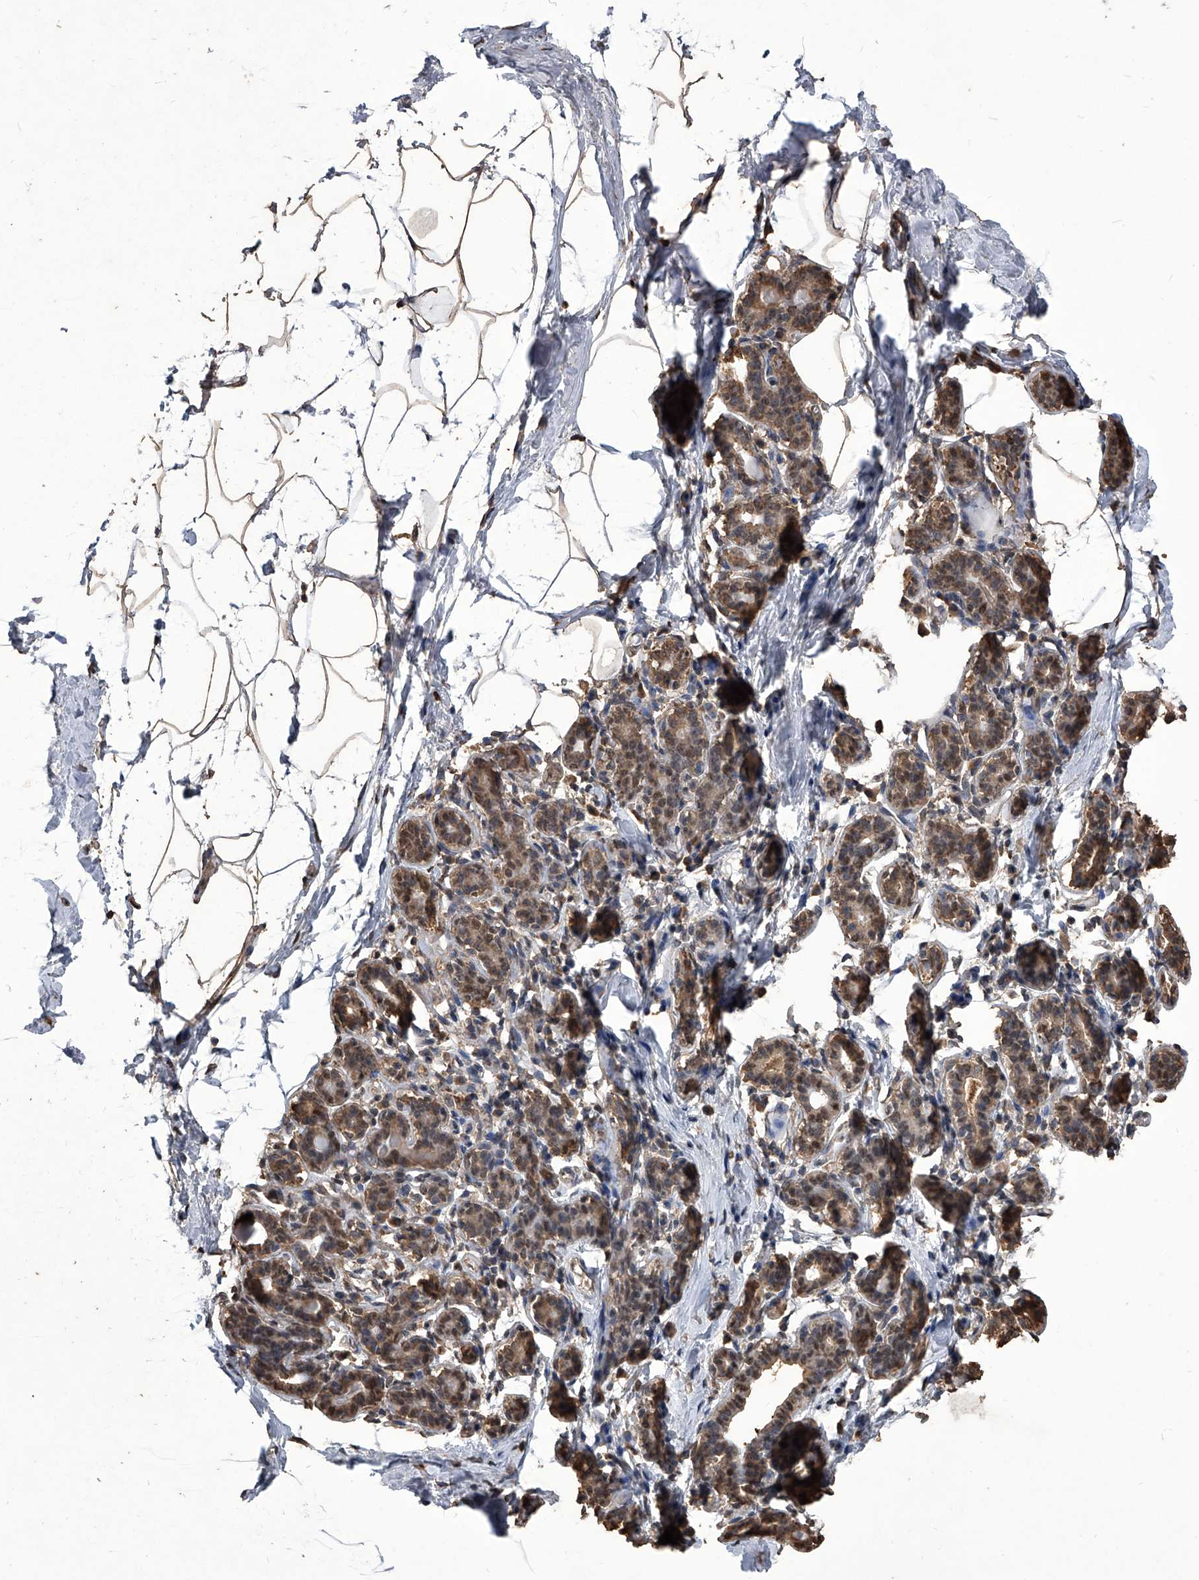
{"staining": {"intensity": "weak", "quantity": ">75%", "location": "cytoplasmic/membranous"}, "tissue": "breast", "cell_type": "Adipocytes", "image_type": "normal", "snomed": [{"axis": "morphology", "description": "Normal tissue, NOS"}, {"axis": "morphology", "description": "Lobular carcinoma"}, {"axis": "topography", "description": "Breast"}], "caption": "Brown immunohistochemical staining in normal human breast shows weak cytoplasmic/membranous positivity in about >75% of adipocytes. Immunohistochemistry stains the protein of interest in brown and the nuclei are stained blue.", "gene": "FBXL4", "patient": {"sex": "female", "age": 62}}